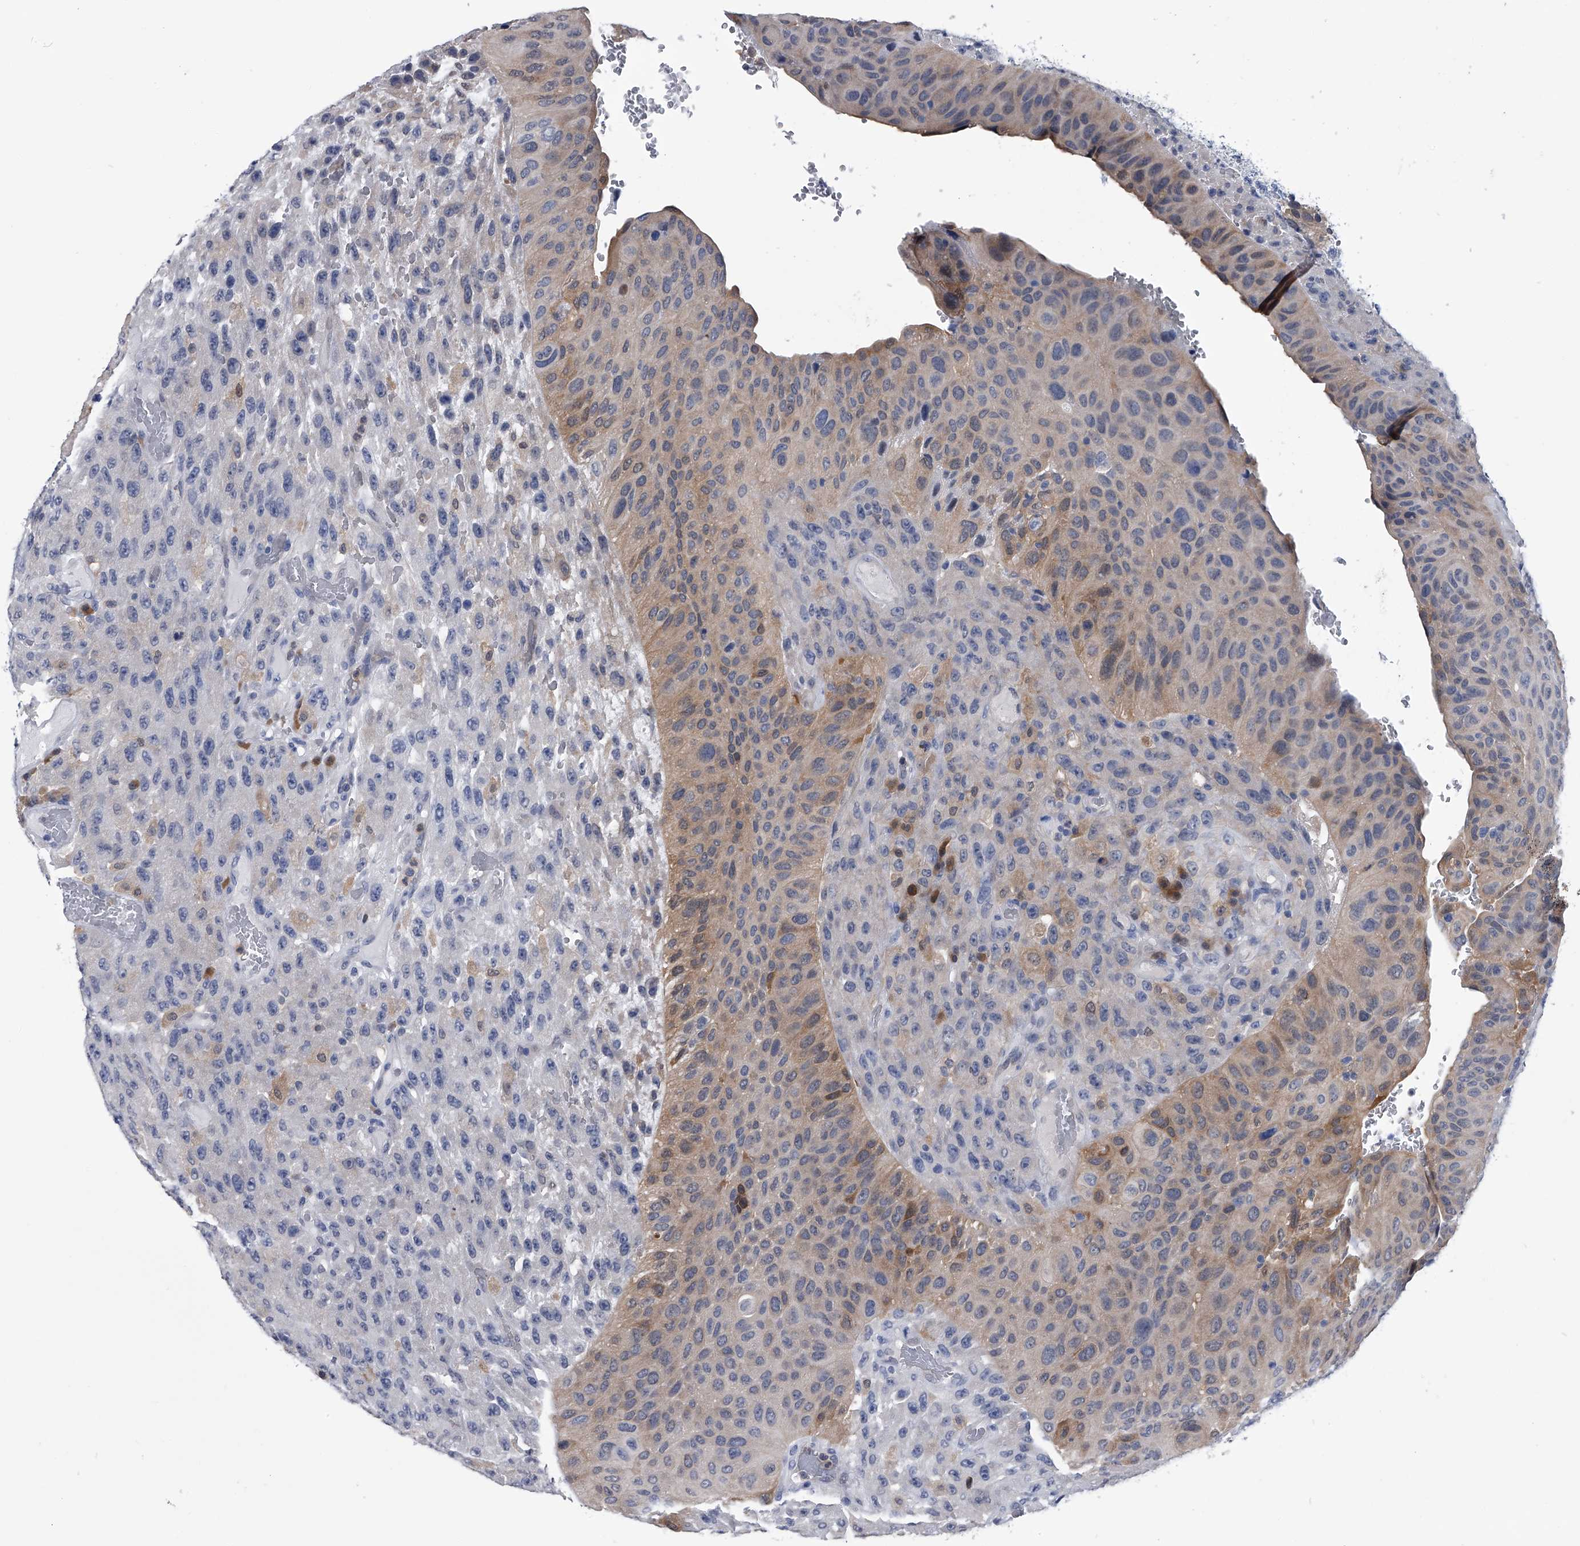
{"staining": {"intensity": "weak", "quantity": "25%-75%", "location": "cytoplasmic/membranous"}, "tissue": "urothelial cancer", "cell_type": "Tumor cells", "image_type": "cancer", "snomed": [{"axis": "morphology", "description": "Urothelial carcinoma, High grade"}, {"axis": "topography", "description": "Urinary bladder"}], "caption": "Immunohistochemistry staining of urothelial carcinoma (high-grade), which demonstrates low levels of weak cytoplasmic/membranous staining in about 25%-75% of tumor cells indicating weak cytoplasmic/membranous protein positivity. The staining was performed using DAB (3,3'-diaminobenzidine) (brown) for protein detection and nuclei were counterstained in hematoxylin (blue).", "gene": "PDXK", "patient": {"sex": "male", "age": 66}}